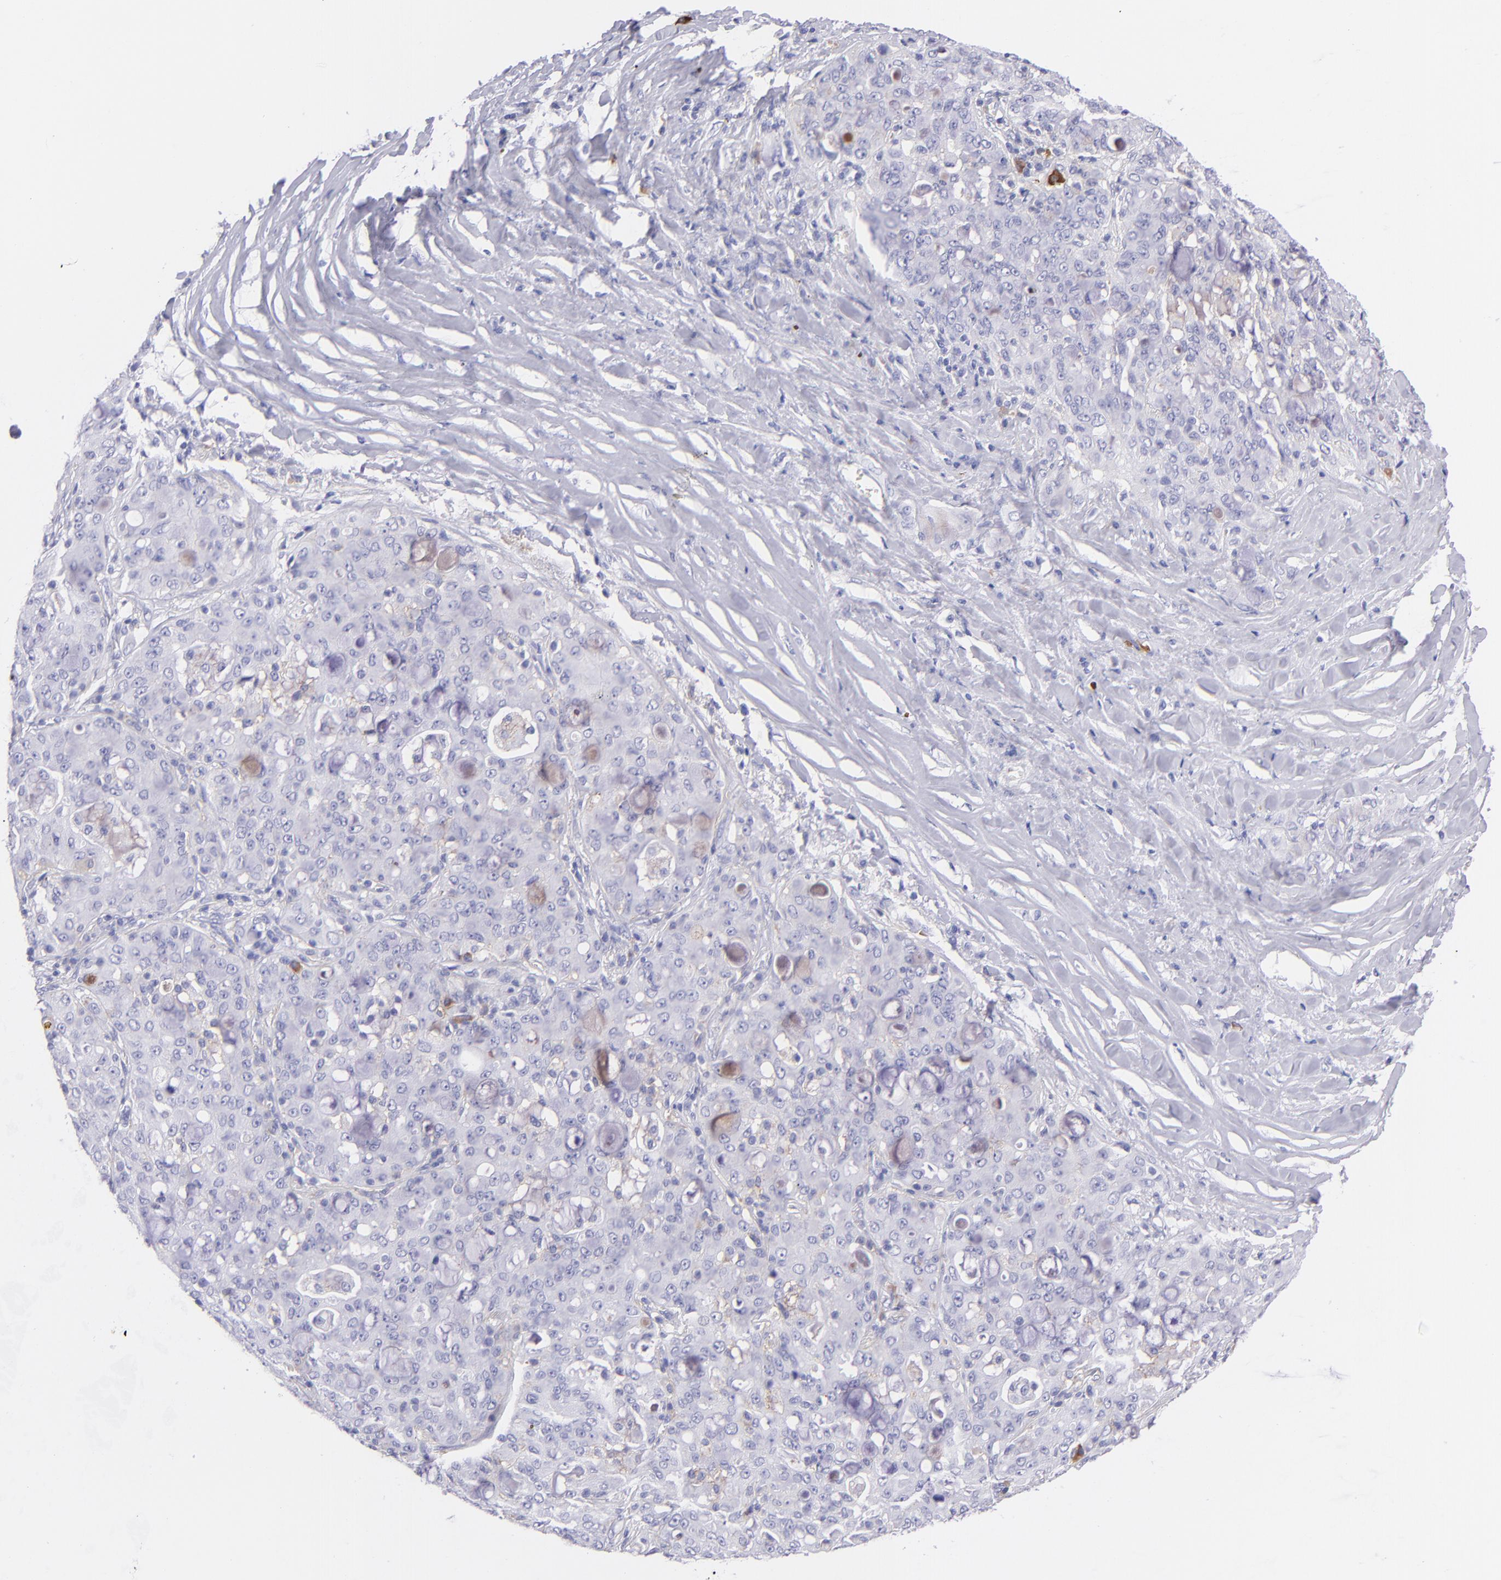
{"staining": {"intensity": "negative", "quantity": "none", "location": "none"}, "tissue": "lung cancer", "cell_type": "Tumor cells", "image_type": "cancer", "snomed": [{"axis": "morphology", "description": "Adenocarcinoma, NOS"}, {"axis": "topography", "description": "Lung"}], "caption": "The IHC micrograph has no significant positivity in tumor cells of lung adenocarcinoma tissue.", "gene": "CD81", "patient": {"sex": "female", "age": 44}}